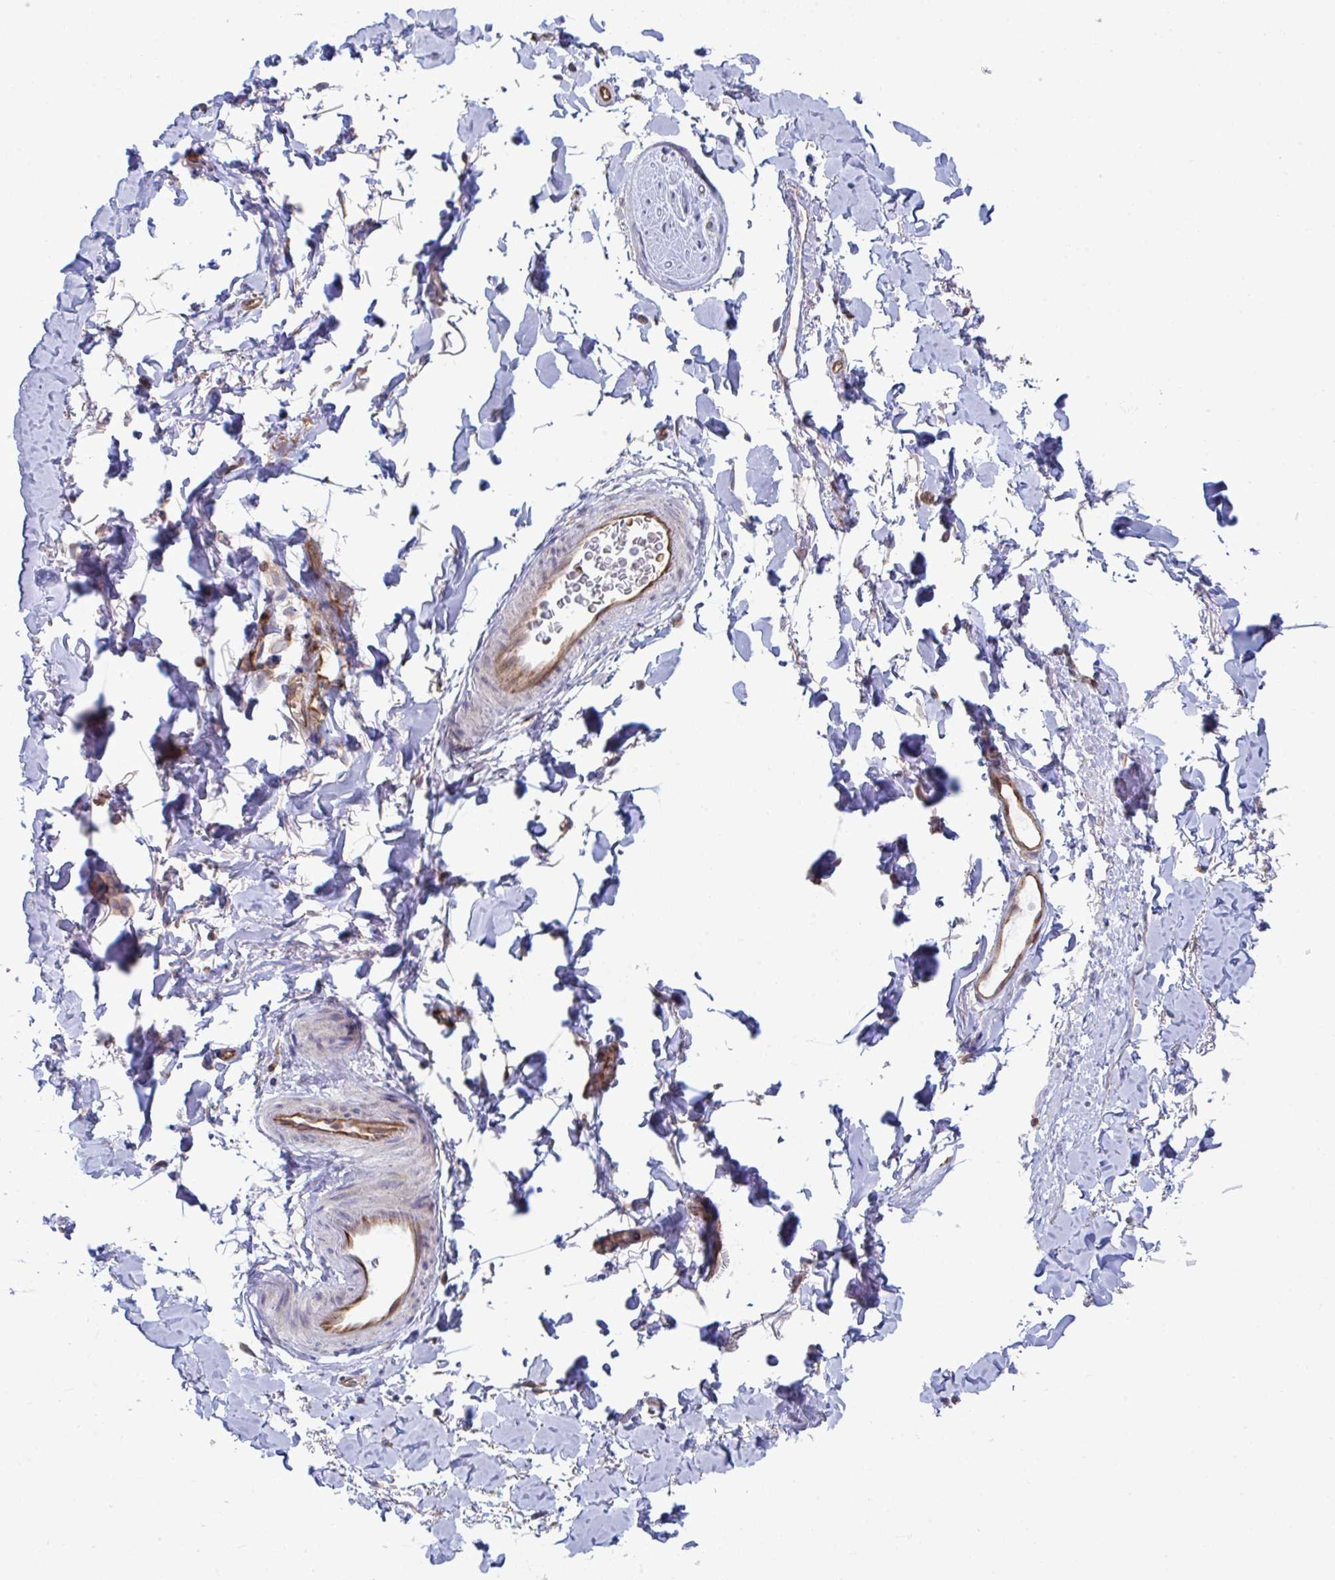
{"staining": {"intensity": "weak", "quantity": "<25%", "location": "cytoplasmic/membranous"}, "tissue": "adipose tissue", "cell_type": "Adipocytes", "image_type": "normal", "snomed": [{"axis": "morphology", "description": "Normal tissue, NOS"}, {"axis": "topography", "description": "Vulva"}, {"axis": "topography", "description": "Peripheral nerve tissue"}], "caption": "Immunohistochemical staining of benign adipose tissue exhibits no significant expression in adipocytes. (DAB immunohistochemistry with hematoxylin counter stain).", "gene": "WNK1", "patient": {"sex": "female", "age": 66}}